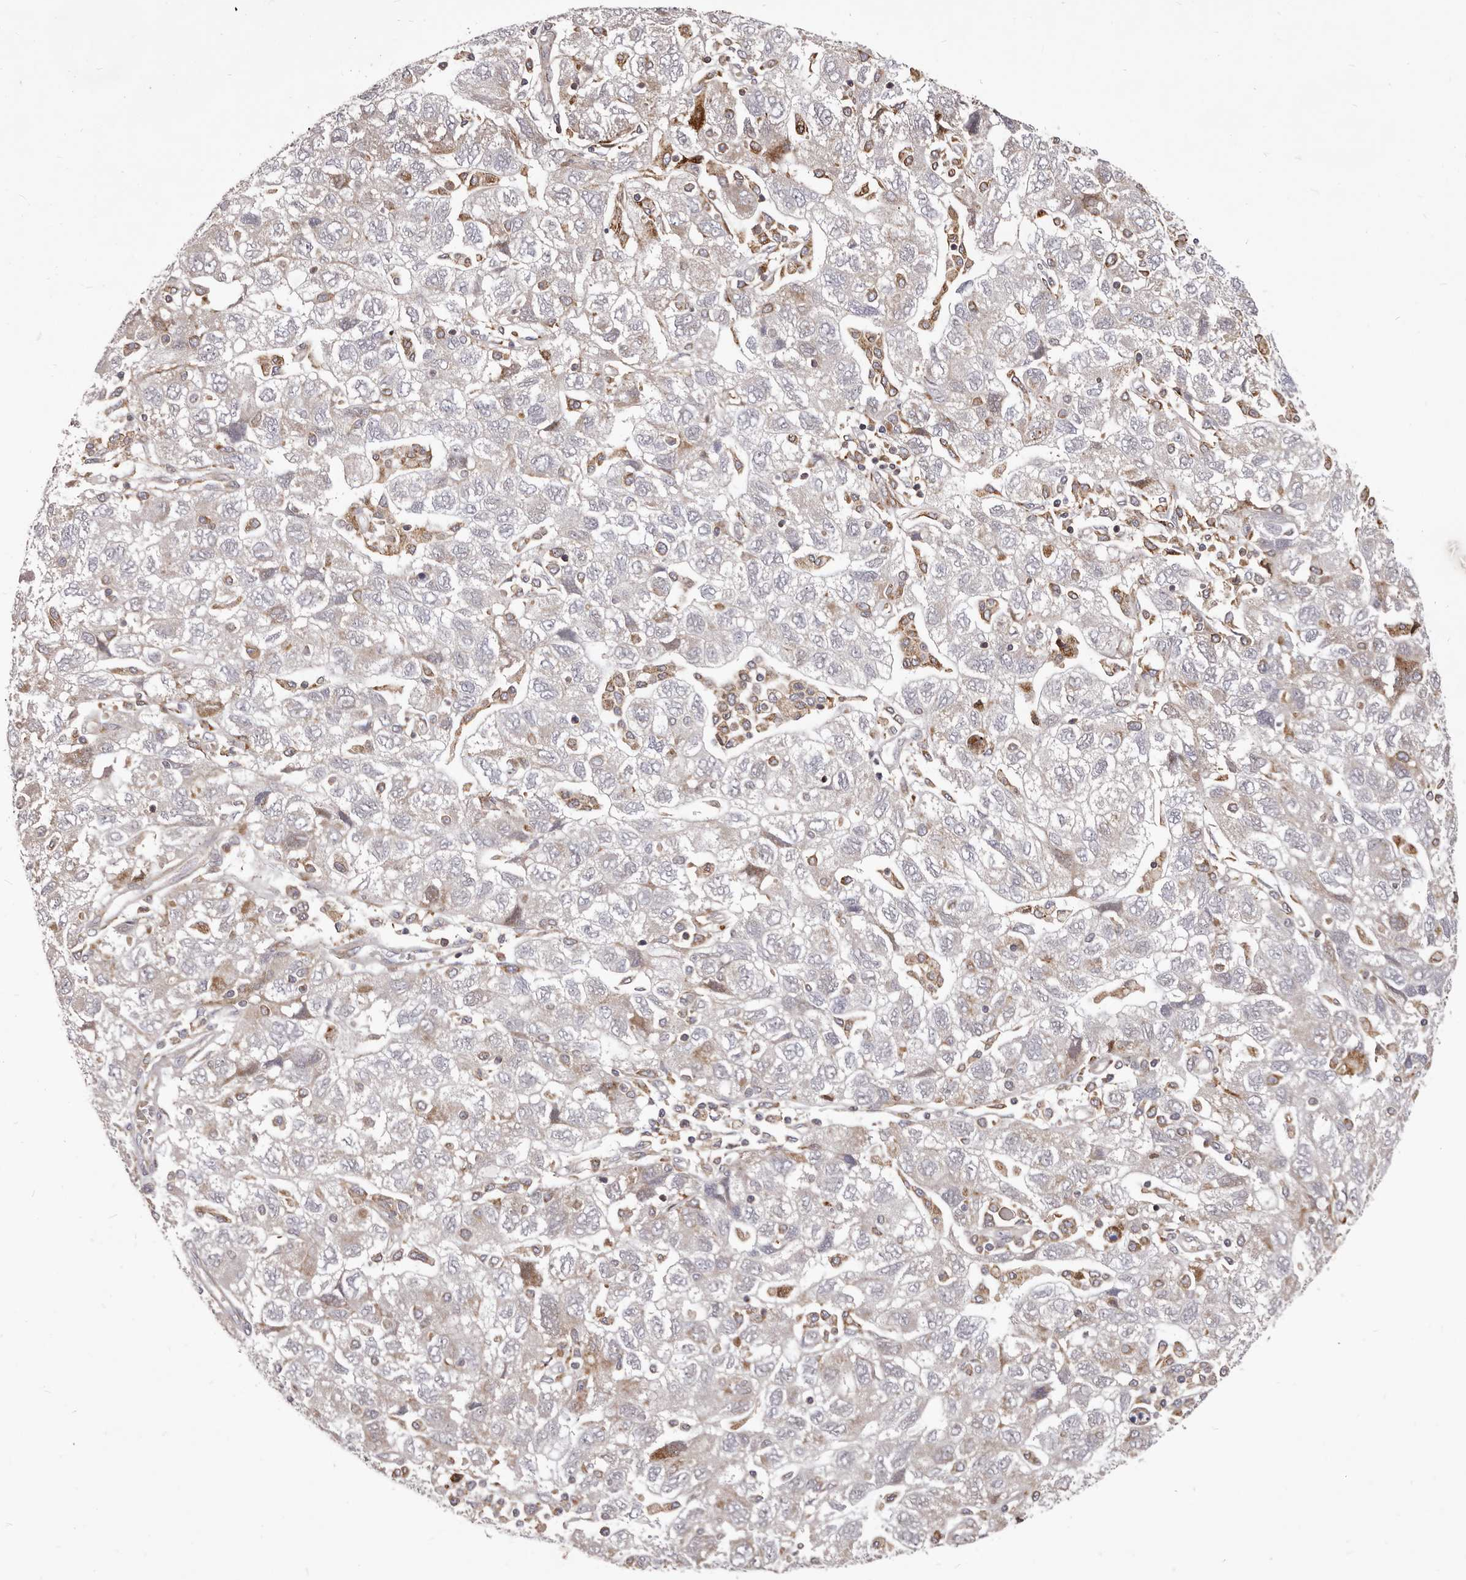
{"staining": {"intensity": "negative", "quantity": "none", "location": "none"}, "tissue": "ovarian cancer", "cell_type": "Tumor cells", "image_type": "cancer", "snomed": [{"axis": "morphology", "description": "Carcinoma, NOS"}, {"axis": "morphology", "description": "Cystadenocarcinoma, serous, NOS"}, {"axis": "topography", "description": "Ovary"}], "caption": "IHC of ovarian carcinoma demonstrates no staining in tumor cells.", "gene": "ALPK1", "patient": {"sex": "female", "age": 69}}